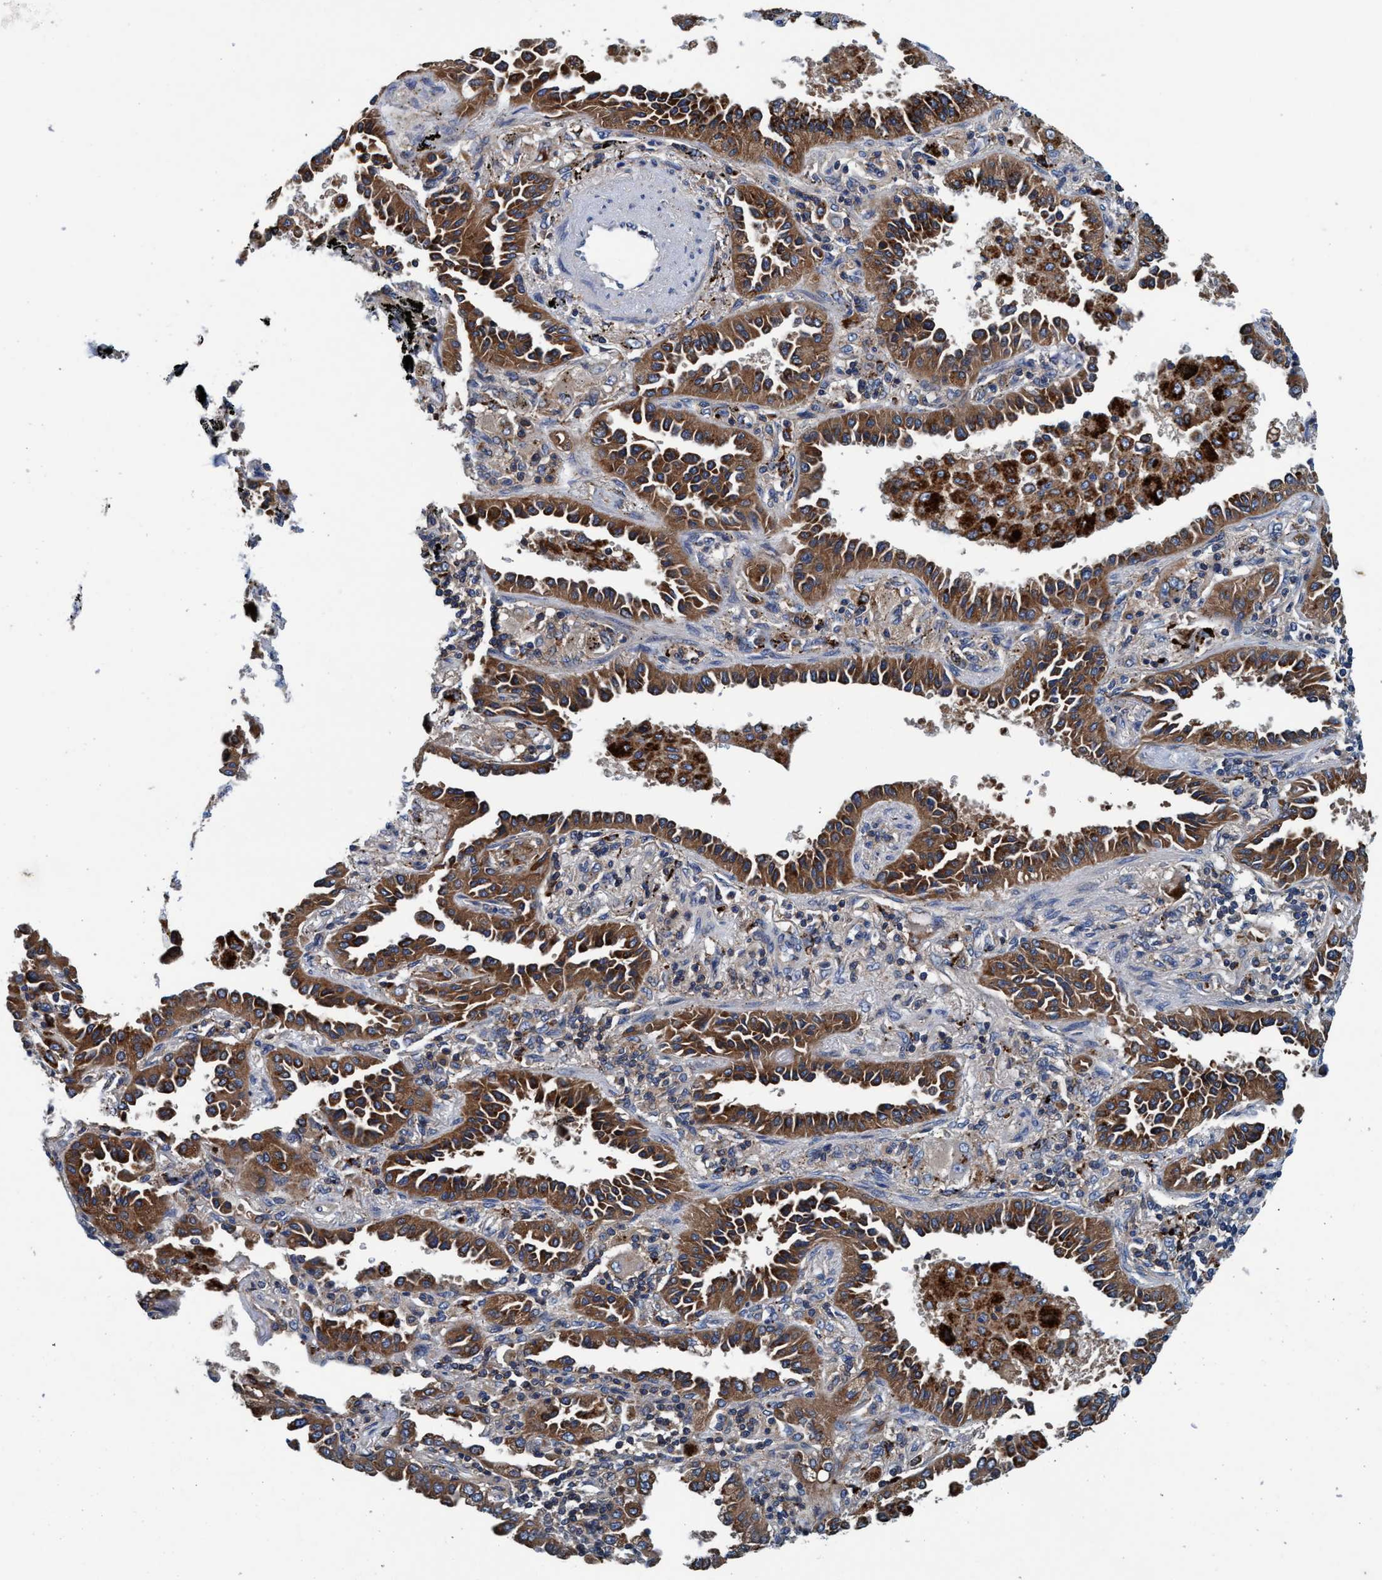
{"staining": {"intensity": "strong", "quantity": ">75%", "location": "cytoplasmic/membranous"}, "tissue": "lung cancer", "cell_type": "Tumor cells", "image_type": "cancer", "snomed": [{"axis": "morphology", "description": "Normal tissue, NOS"}, {"axis": "morphology", "description": "Adenocarcinoma, NOS"}, {"axis": "topography", "description": "Lung"}], "caption": "An image of lung adenocarcinoma stained for a protein displays strong cytoplasmic/membranous brown staining in tumor cells. (DAB (3,3'-diaminobenzidine) = brown stain, brightfield microscopy at high magnification).", "gene": "ENDOG", "patient": {"sex": "male", "age": 59}}